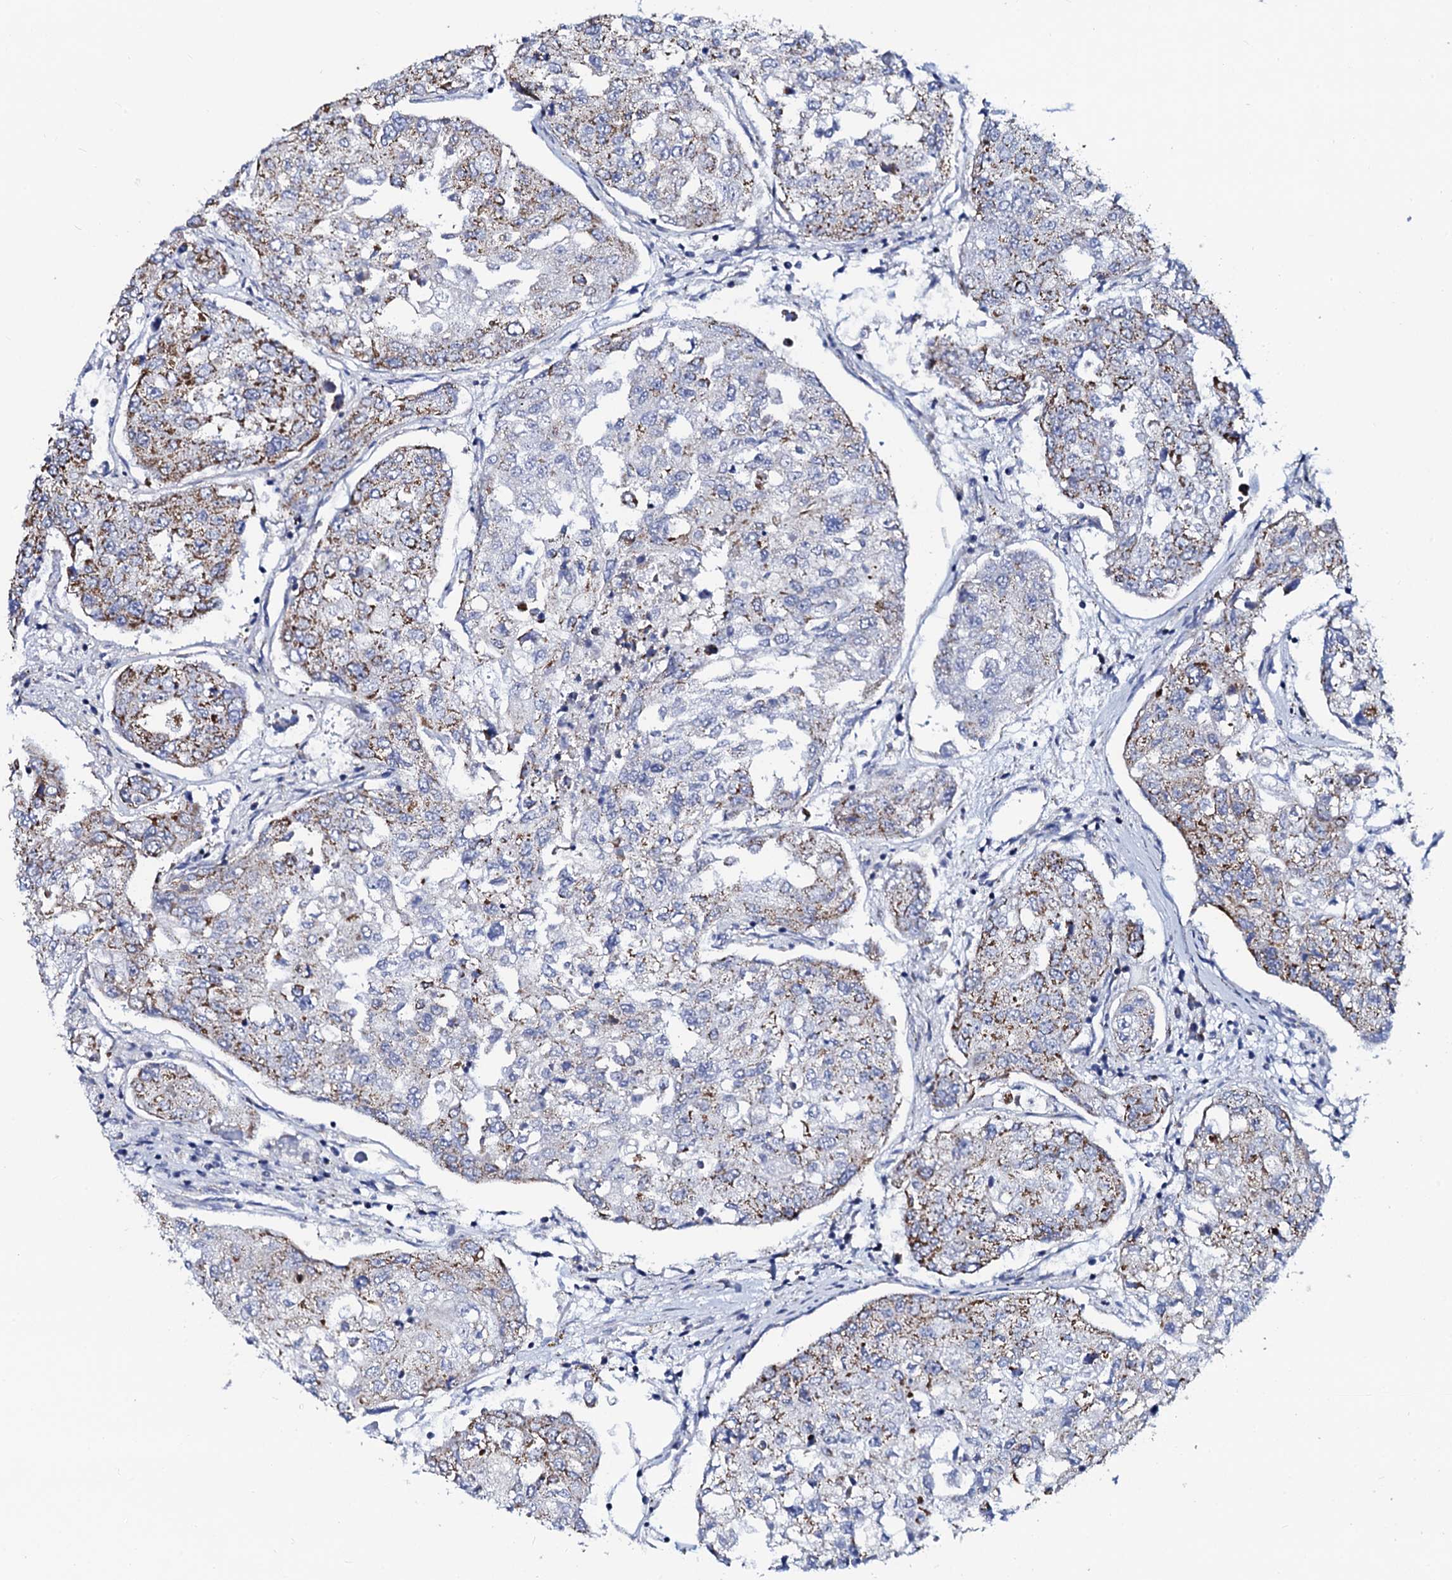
{"staining": {"intensity": "moderate", "quantity": "25%-75%", "location": "cytoplasmic/membranous"}, "tissue": "urothelial cancer", "cell_type": "Tumor cells", "image_type": "cancer", "snomed": [{"axis": "morphology", "description": "Urothelial carcinoma, High grade"}, {"axis": "topography", "description": "Lymph node"}, {"axis": "topography", "description": "Urinary bladder"}], "caption": "A photomicrograph showing moderate cytoplasmic/membranous expression in approximately 25%-75% of tumor cells in urothelial cancer, as visualized by brown immunohistochemical staining.", "gene": "SLC37A4", "patient": {"sex": "male", "age": 51}}